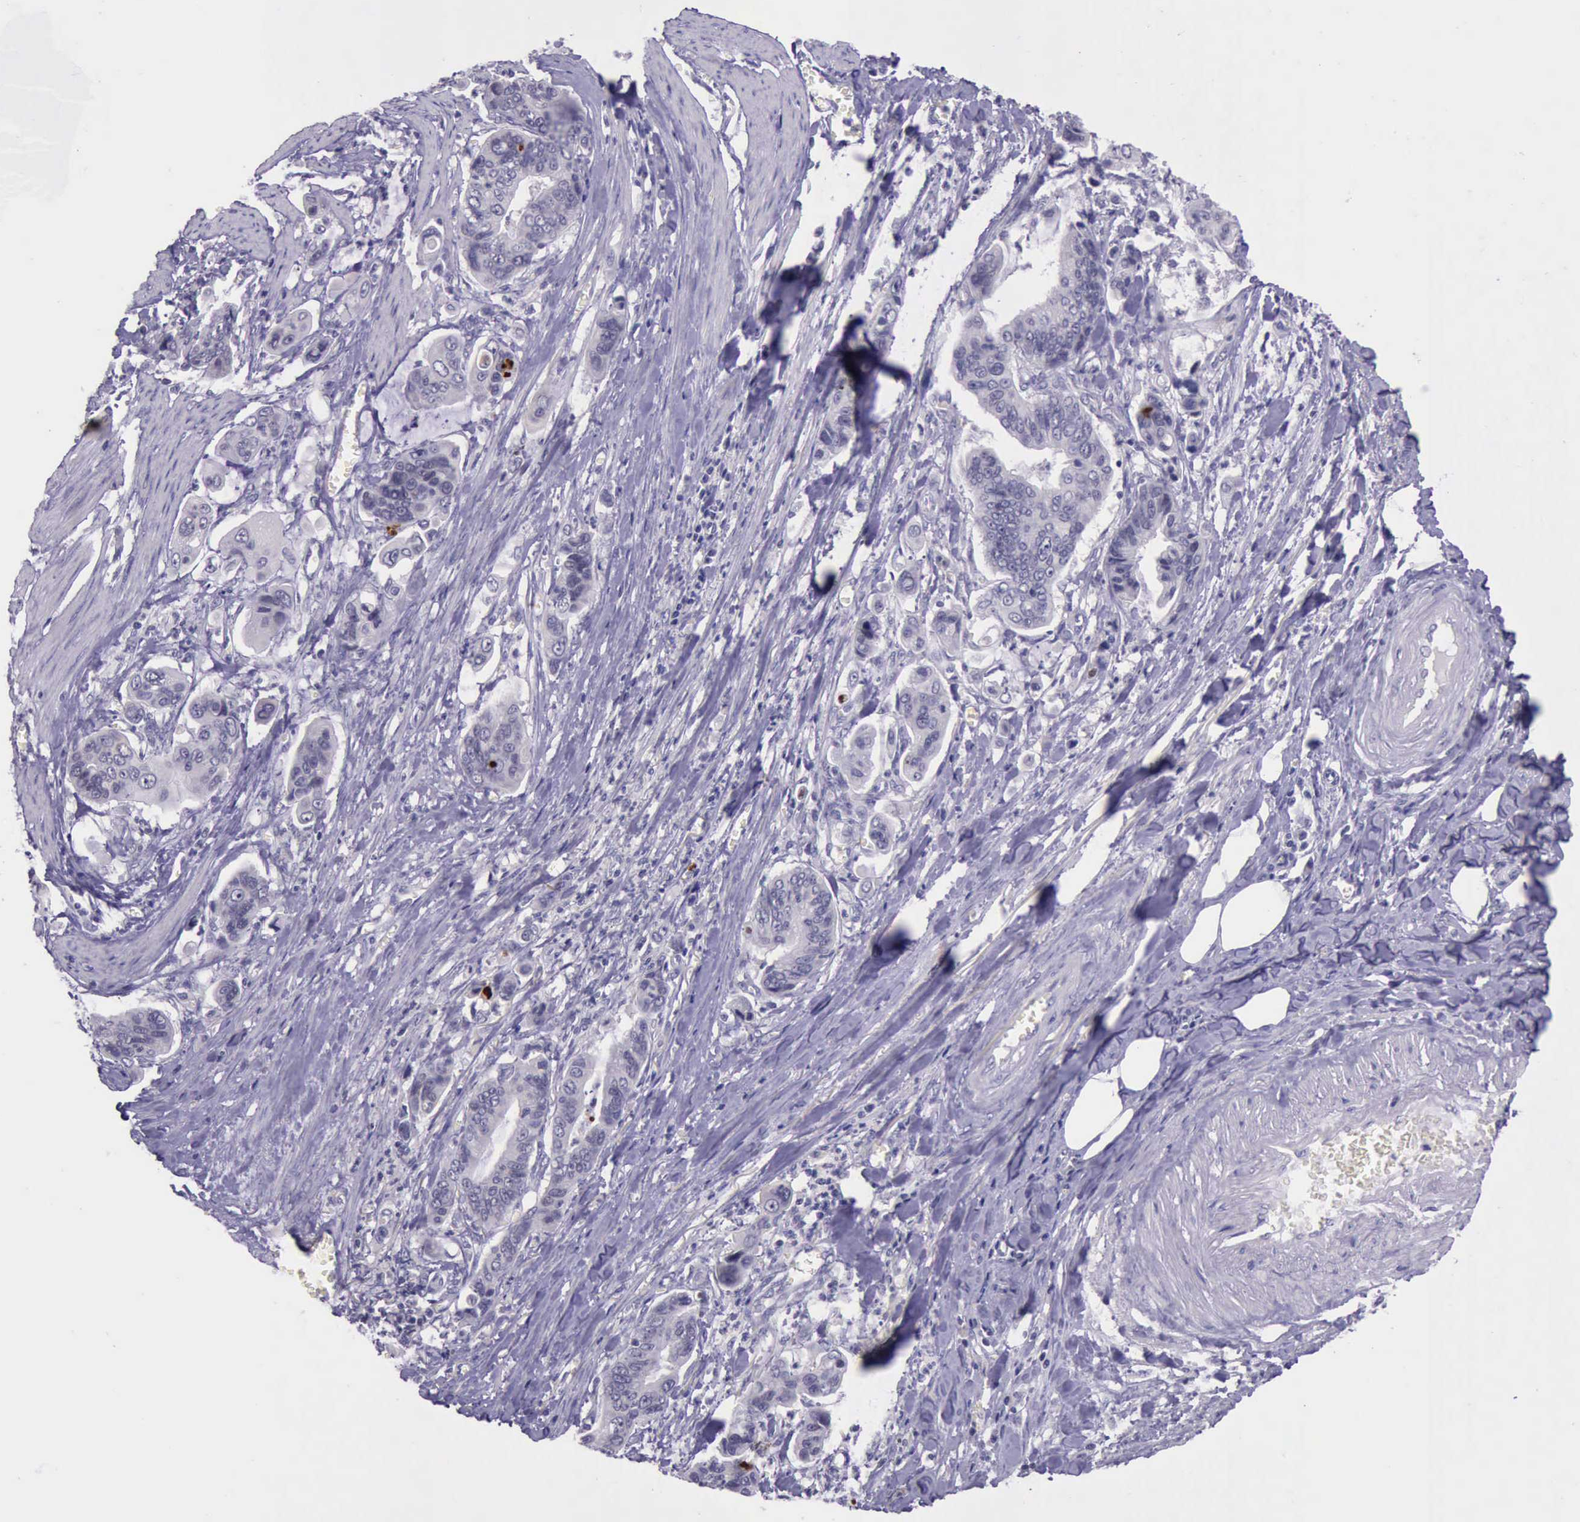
{"staining": {"intensity": "negative", "quantity": "none", "location": "none"}, "tissue": "stomach cancer", "cell_type": "Tumor cells", "image_type": "cancer", "snomed": [{"axis": "morphology", "description": "Adenocarcinoma, NOS"}, {"axis": "topography", "description": "Stomach, upper"}], "caption": "This is a image of immunohistochemistry staining of stomach cancer (adenocarcinoma), which shows no positivity in tumor cells.", "gene": "PARP1", "patient": {"sex": "male", "age": 80}}